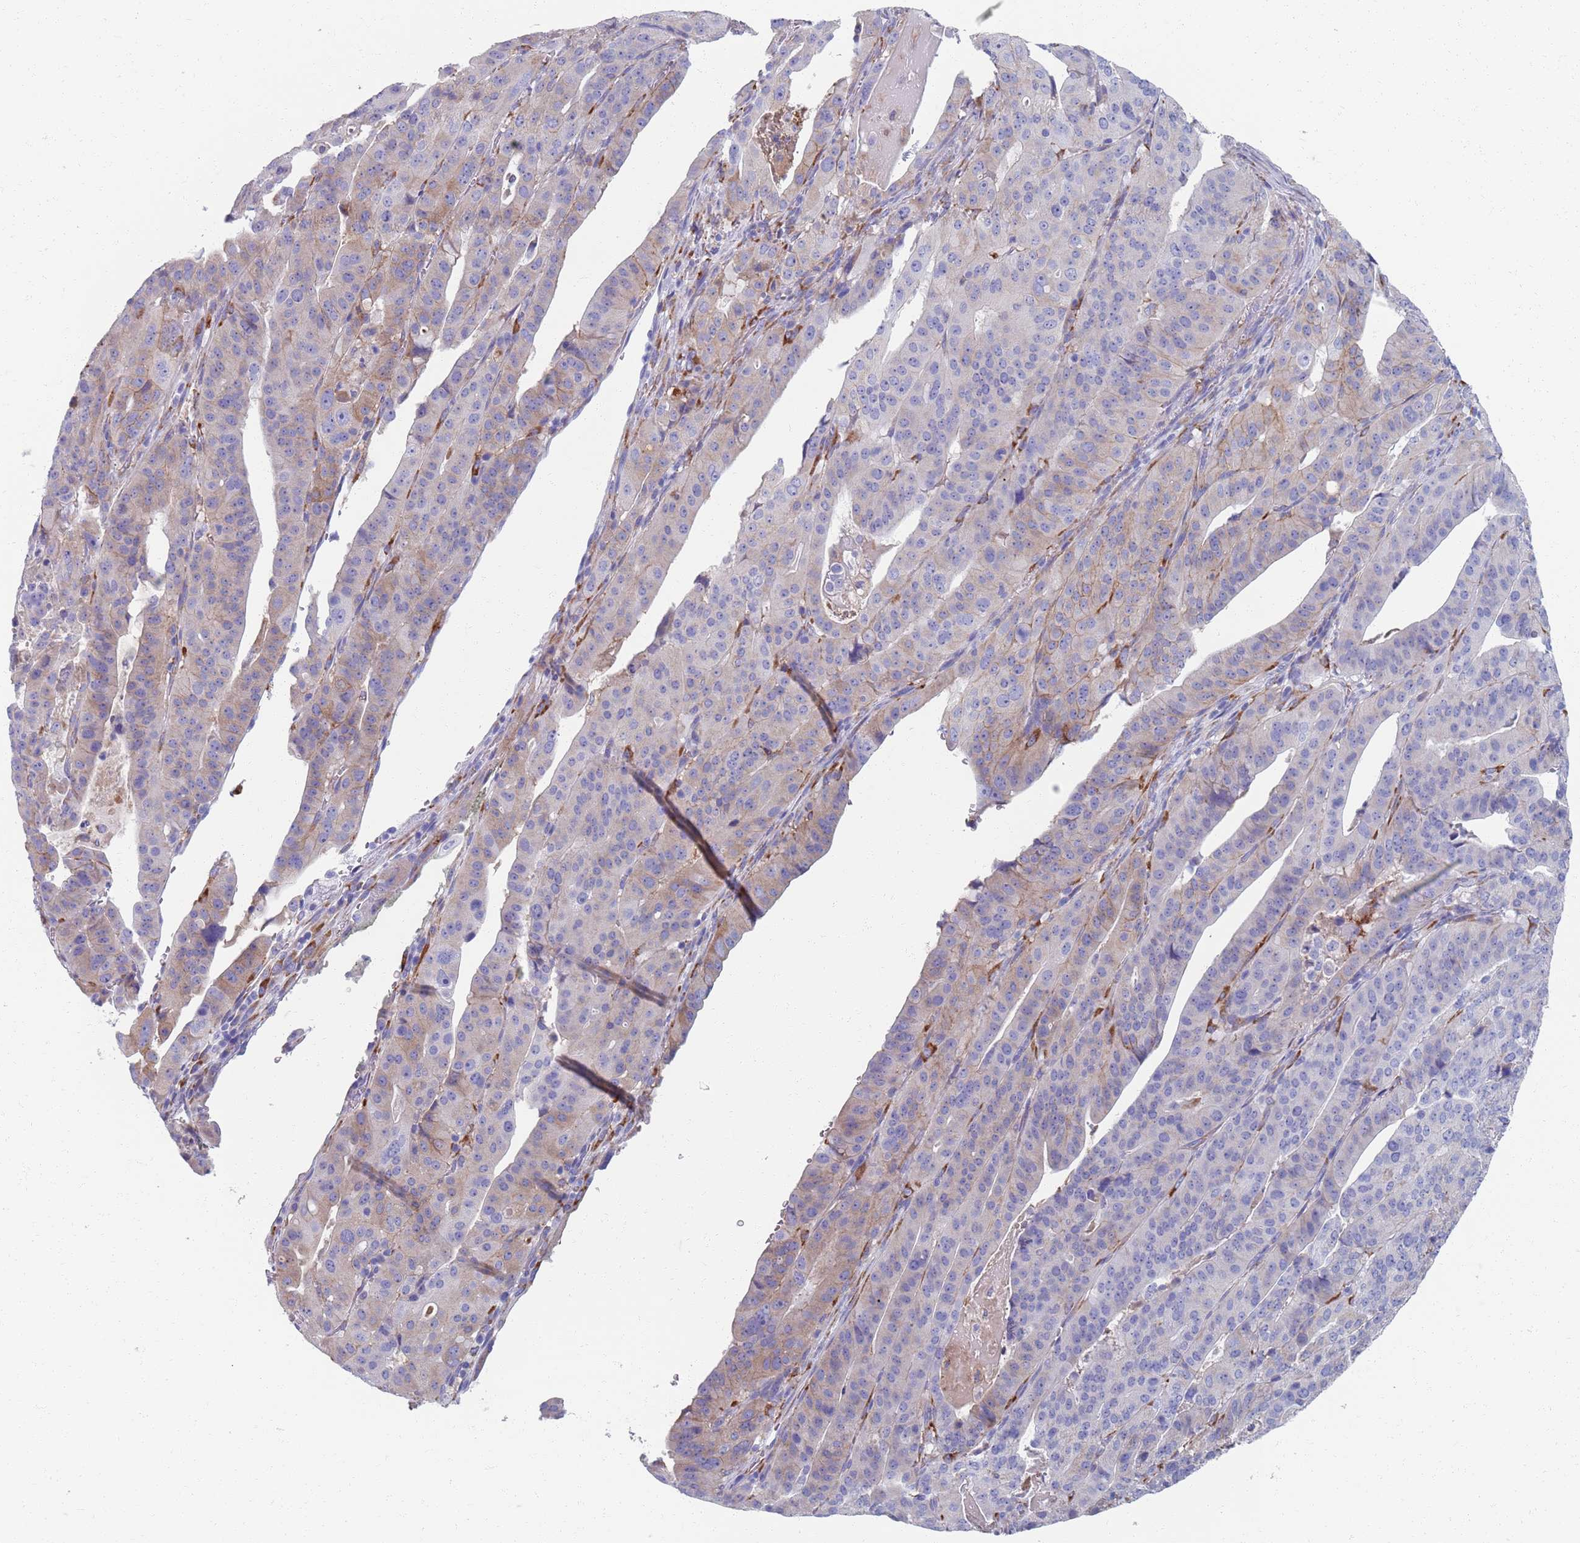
{"staining": {"intensity": "weak", "quantity": "<25%", "location": "cytoplasmic/membranous"}, "tissue": "stomach cancer", "cell_type": "Tumor cells", "image_type": "cancer", "snomed": [{"axis": "morphology", "description": "Adenocarcinoma, NOS"}, {"axis": "topography", "description": "Stomach"}], "caption": "Immunohistochemistry of human stomach cancer (adenocarcinoma) shows no positivity in tumor cells.", "gene": "PLOD1", "patient": {"sex": "male", "age": 48}}